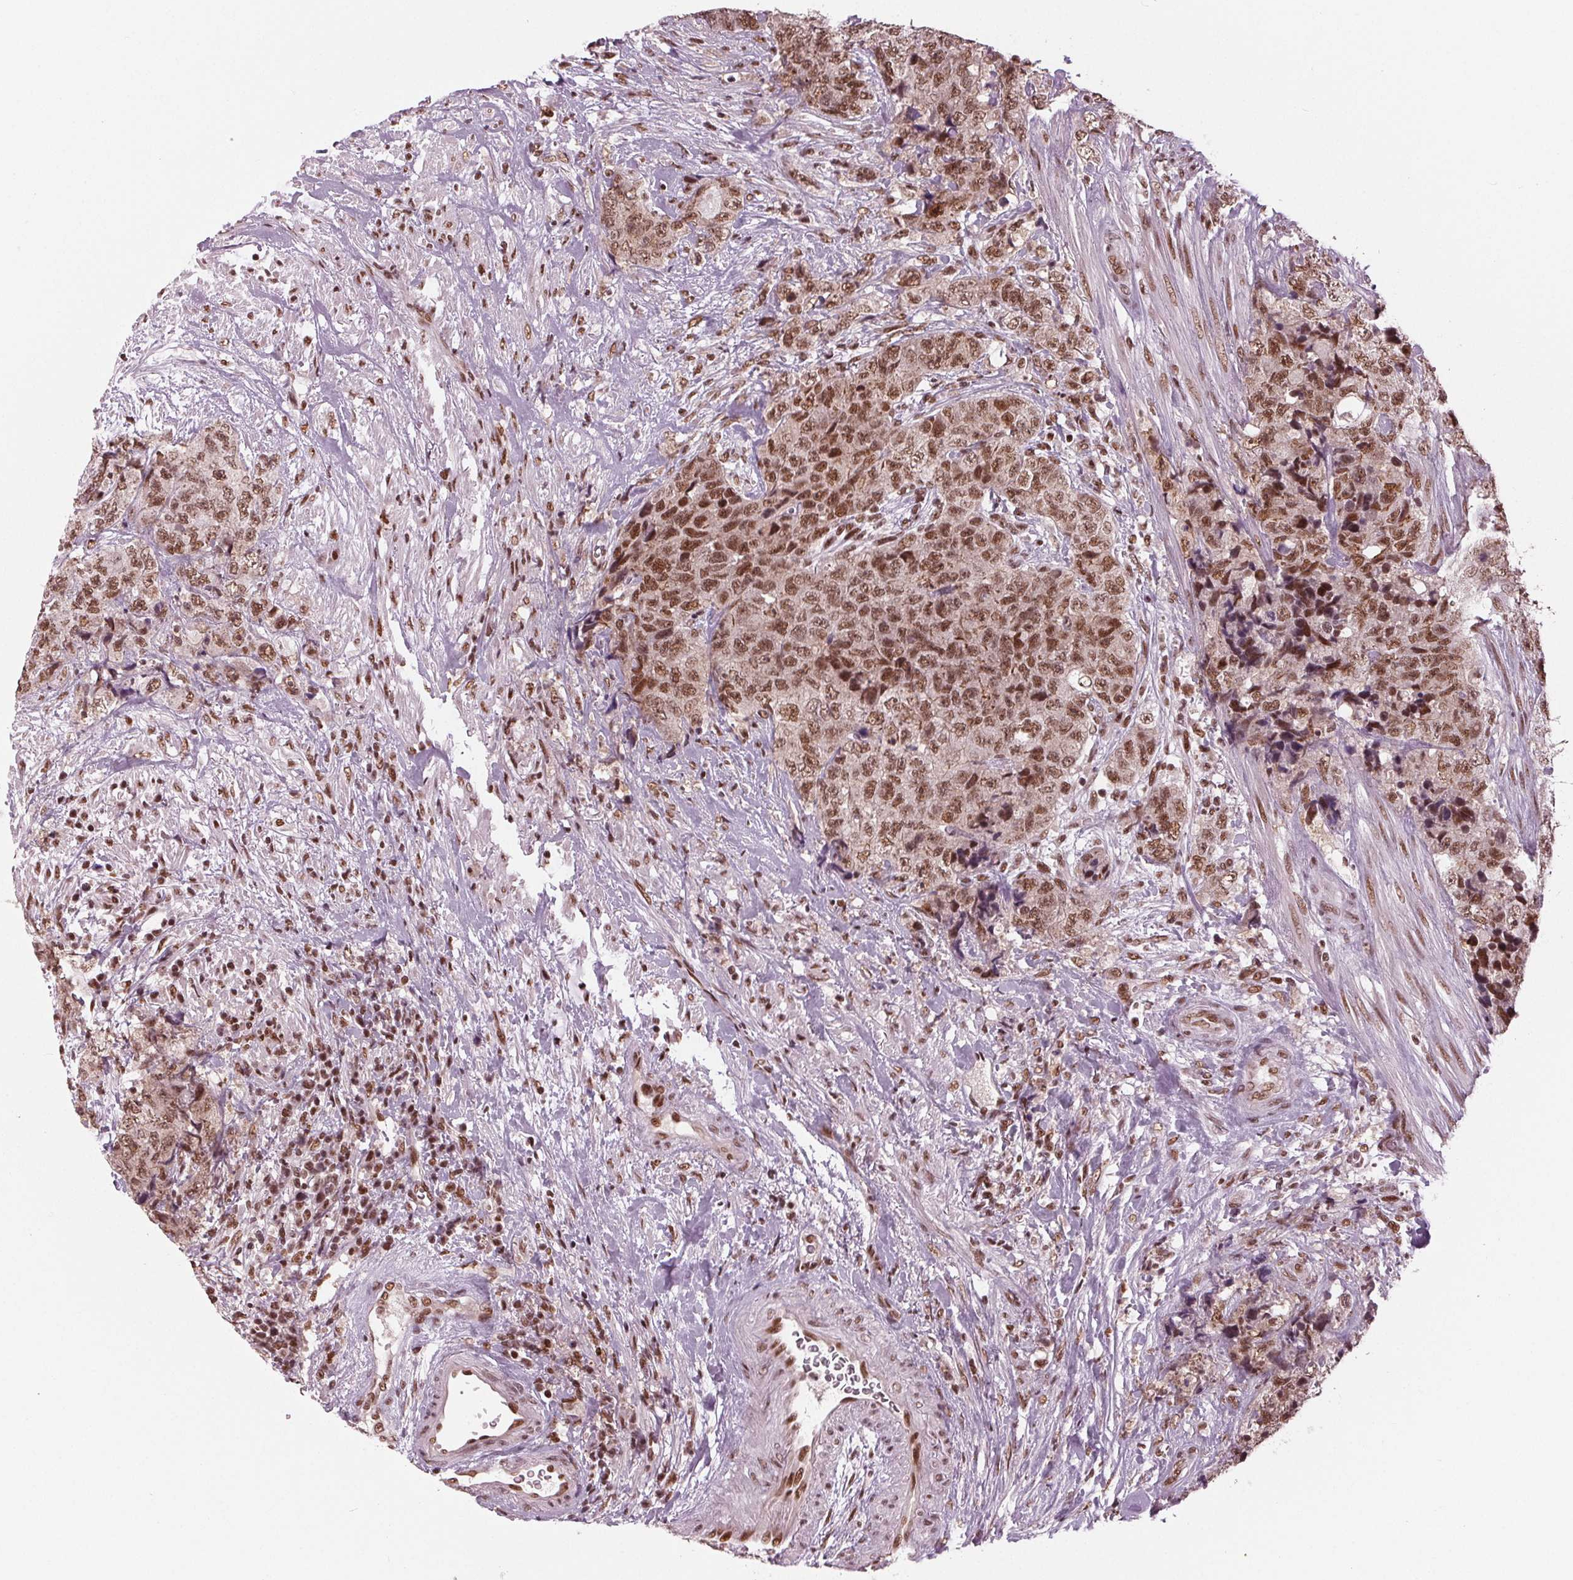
{"staining": {"intensity": "moderate", "quantity": ">75%", "location": "nuclear"}, "tissue": "urothelial cancer", "cell_type": "Tumor cells", "image_type": "cancer", "snomed": [{"axis": "morphology", "description": "Urothelial carcinoma, High grade"}, {"axis": "topography", "description": "Urinary bladder"}], "caption": "Immunohistochemical staining of human high-grade urothelial carcinoma exhibits medium levels of moderate nuclear staining in about >75% of tumor cells.", "gene": "LSM2", "patient": {"sex": "female", "age": 78}}